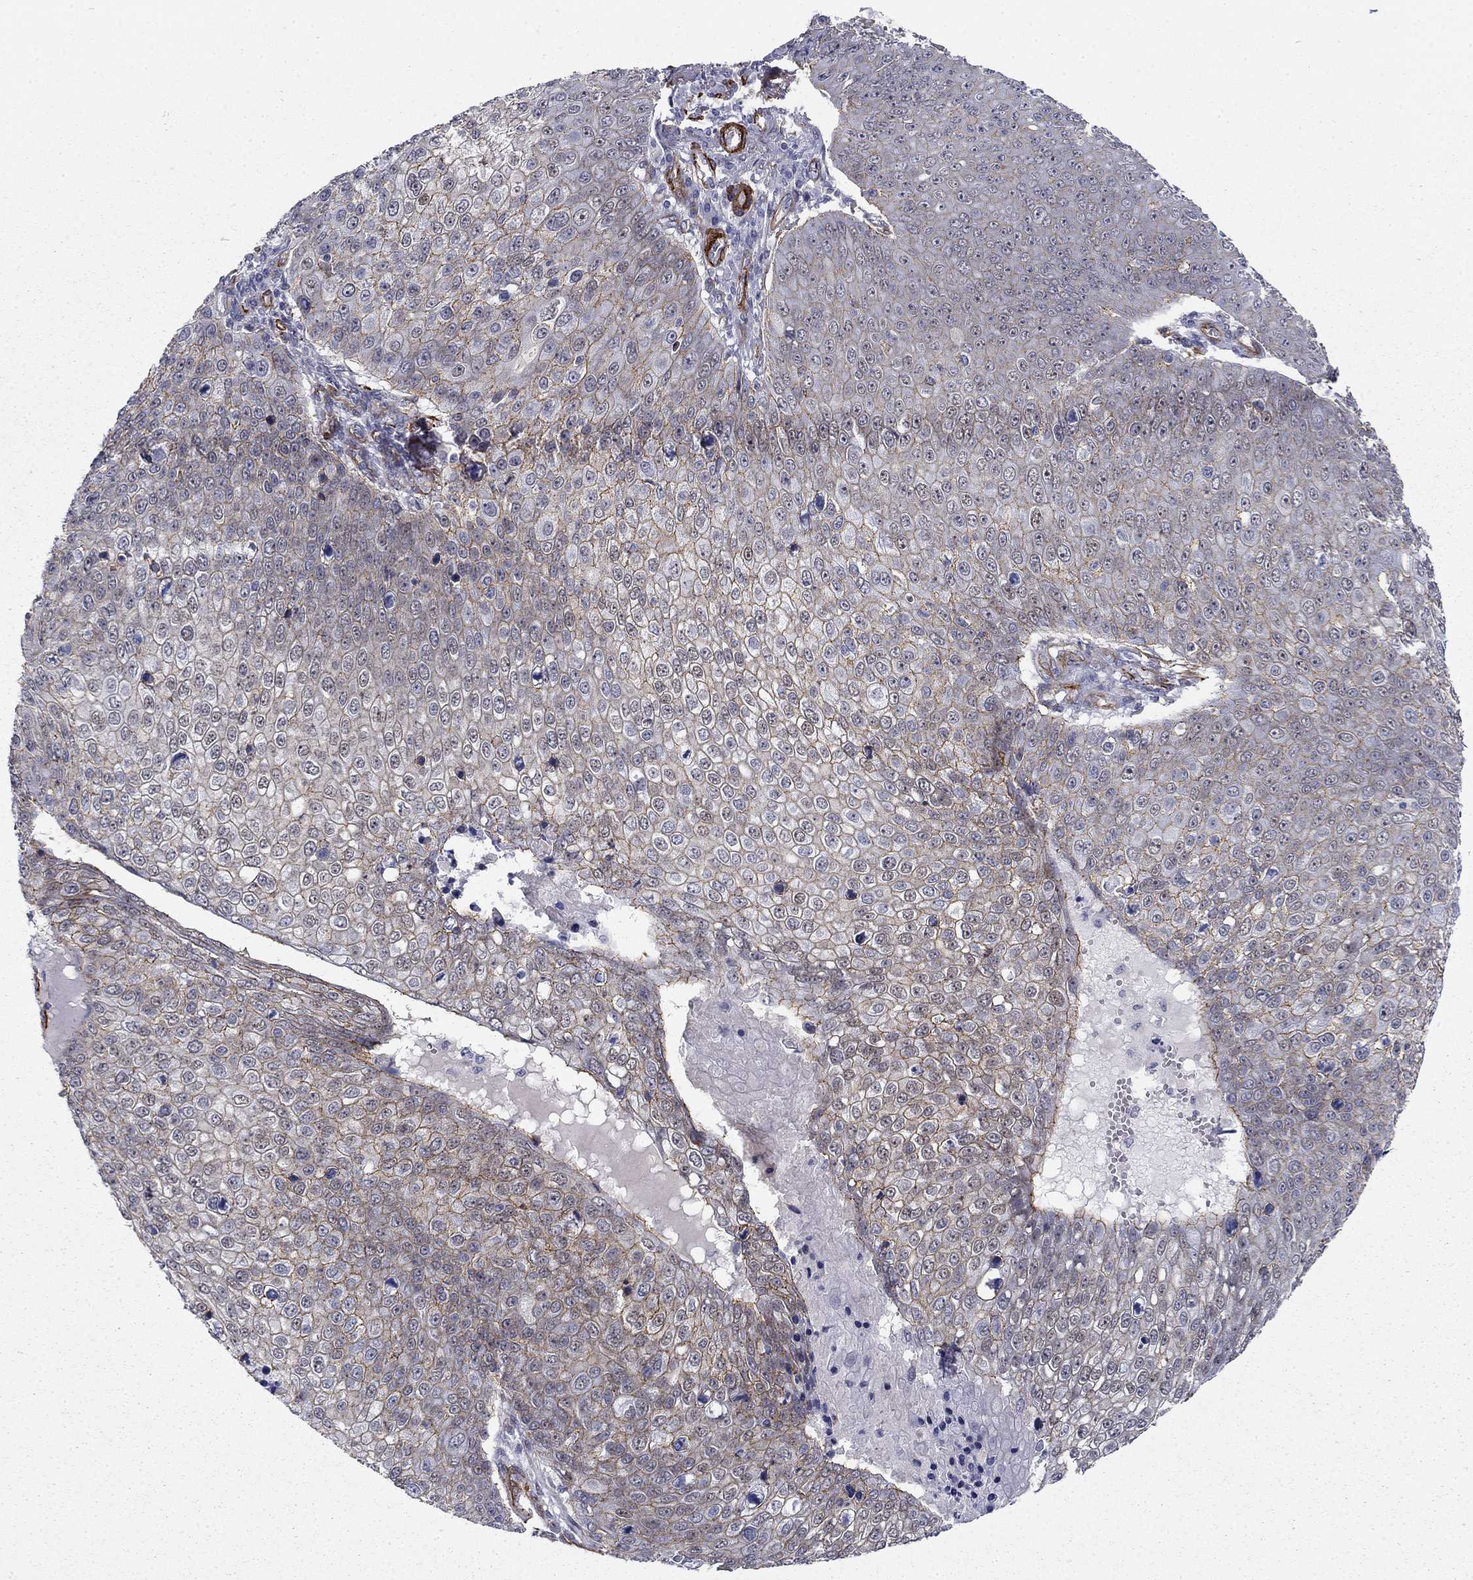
{"staining": {"intensity": "moderate", "quantity": "25%-75%", "location": "cytoplasmic/membranous"}, "tissue": "skin cancer", "cell_type": "Tumor cells", "image_type": "cancer", "snomed": [{"axis": "morphology", "description": "Squamous cell carcinoma, NOS"}, {"axis": "topography", "description": "Skin"}], "caption": "A brown stain shows moderate cytoplasmic/membranous expression of a protein in skin cancer tumor cells.", "gene": "KRBA1", "patient": {"sex": "male", "age": 71}}